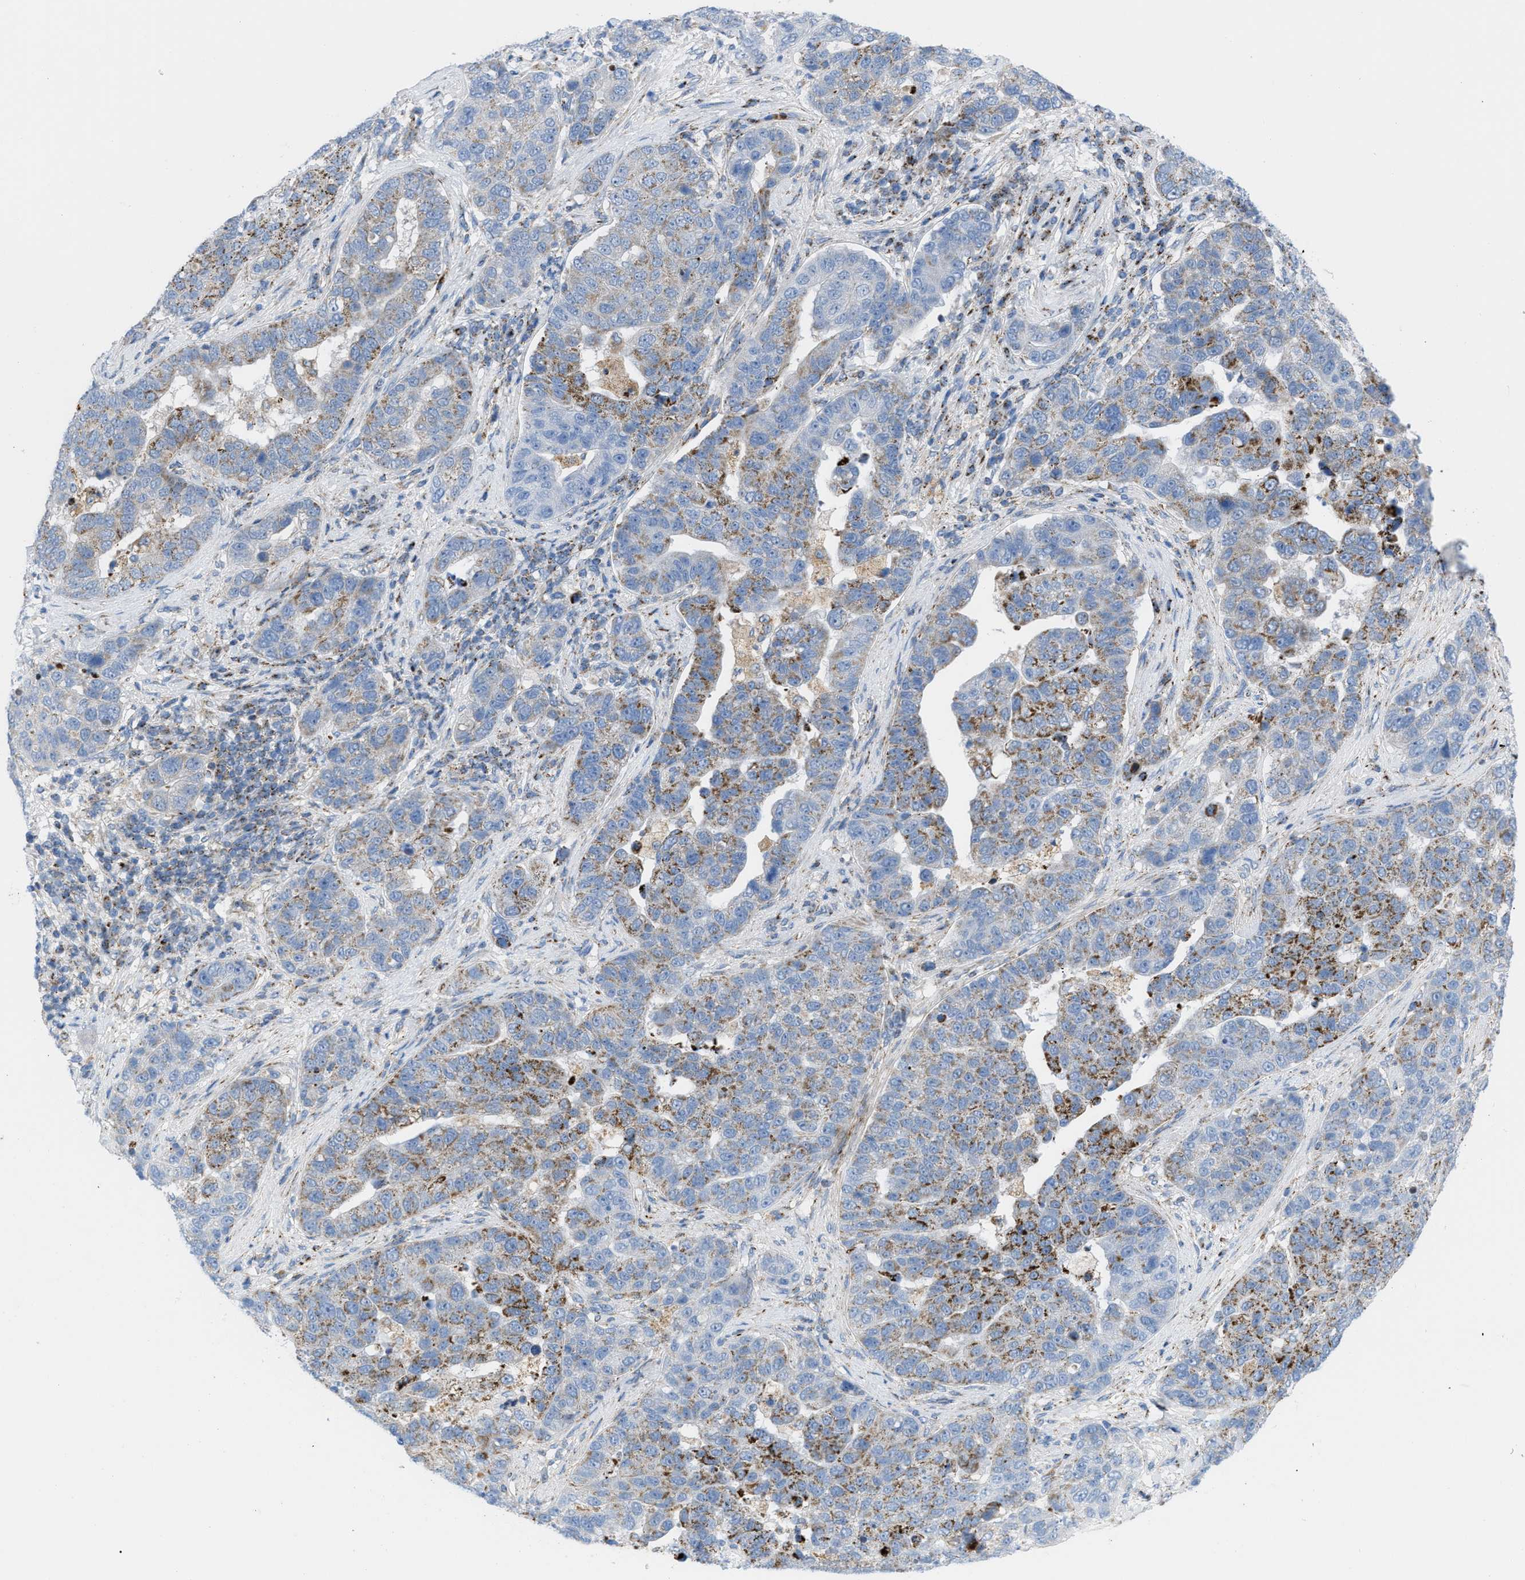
{"staining": {"intensity": "moderate", "quantity": "25%-75%", "location": "cytoplasmic/membranous"}, "tissue": "pancreatic cancer", "cell_type": "Tumor cells", "image_type": "cancer", "snomed": [{"axis": "morphology", "description": "Adenocarcinoma, NOS"}, {"axis": "topography", "description": "Pancreas"}], "caption": "A micrograph showing moderate cytoplasmic/membranous positivity in about 25%-75% of tumor cells in pancreatic cancer (adenocarcinoma), as visualized by brown immunohistochemical staining.", "gene": "RBBP9", "patient": {"sex": "female", "age": 61}}